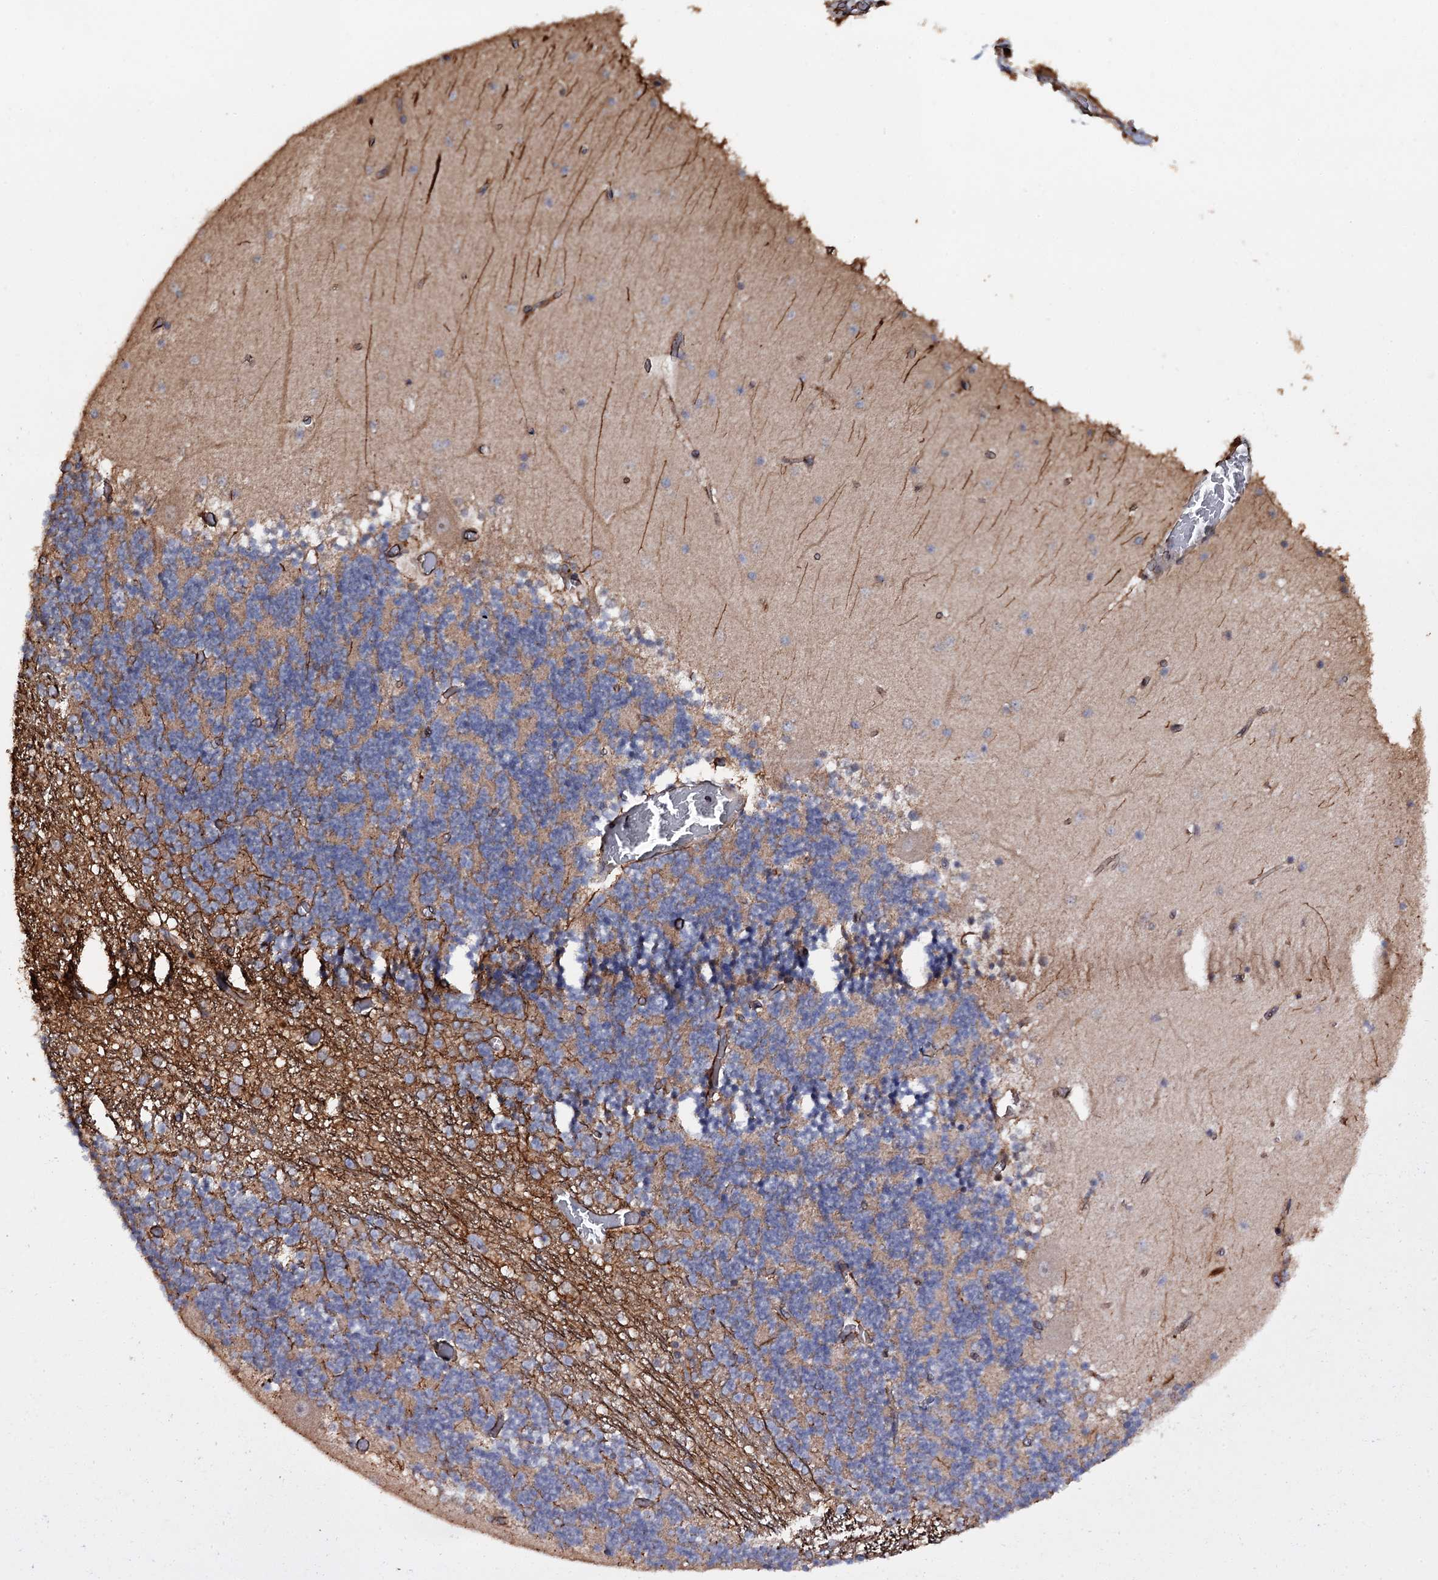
{"staining": {"intensity": "moderate", "quantity": ">75%", "location": "cytoplasmic/membranous"}, "tissue": "cerebellum", "cell_type": "Cells in granular layer", "image_type": "normal", "snomed": [{"axis": "morphology", "description": "Normal tissue, NOS"}, {"axis": "topography", "description": "Cerebellum"}], "caption": "Protein analysis of unremarkable cerebellum demonstrates moderate cytoplasmic/membranous expression in approximately >75% of cells in granular layer. (Stains: DAB (3,3'-diaminobenzidine) in brown, nuclei in blue, Microscopy: brightfield microscopy at high magnification).", "gene": "TTC23", "patient": {"sex": "female", "age": 28}}